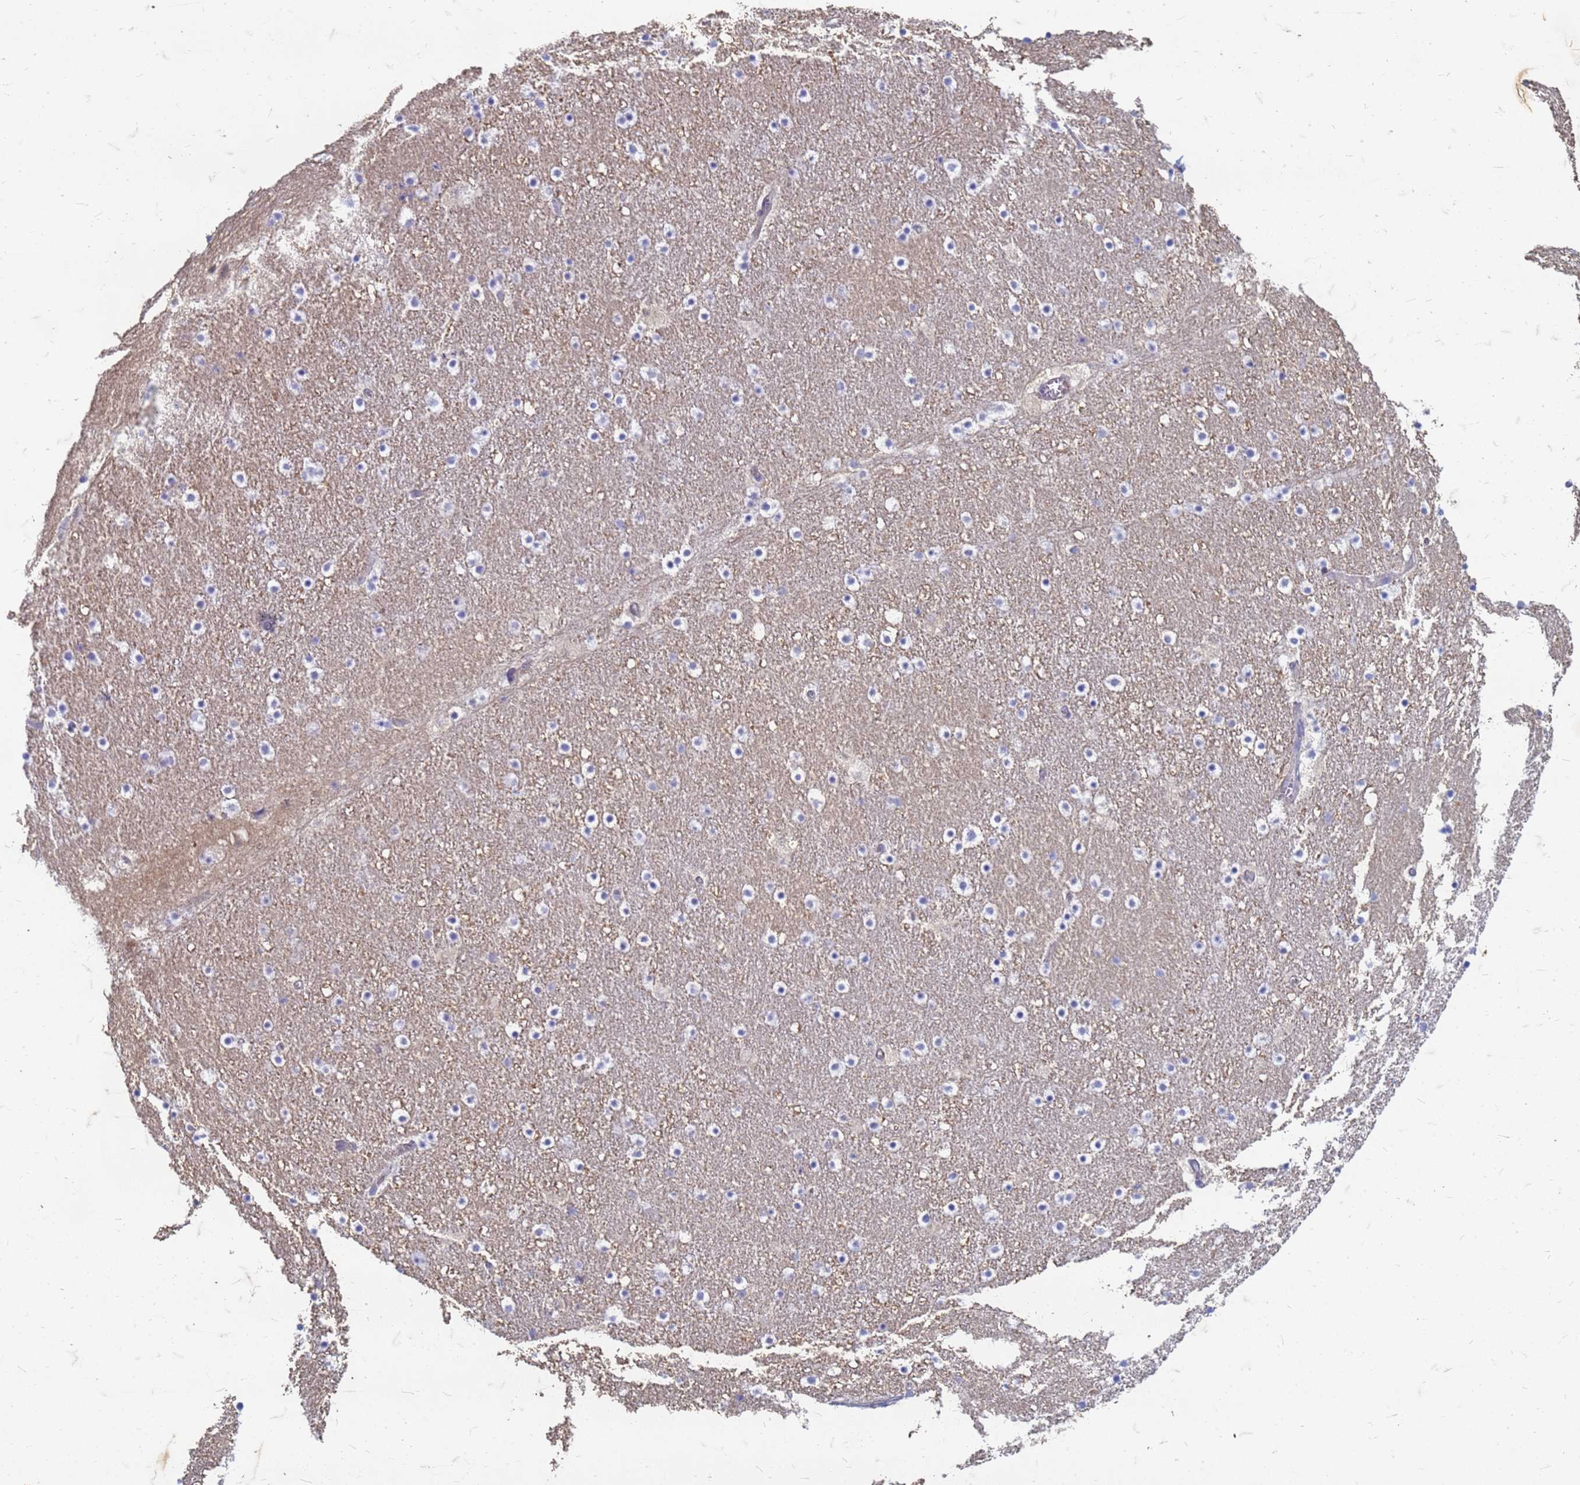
{"staining": {"intensity": "negative", "quantity": "none", "location": "none"}, "tissue": "caudate", "cell_type": "Glial cells", "image_type": "normal", "snomed": [{"axis": "morphology", "description": "Normal tissue, NOS"}, {"axis": "topography", "description": "Lateral ventricle wall"}], "caption": "Immunohistochemistry photomicrograph of normal caudate: caudate stained with DAB (3,3'-diaminobenzidine) reveals no significant protein positivity in glial cells.", "gene": "TRIM64B", "patient": {"sex": "male", "age": 45}}